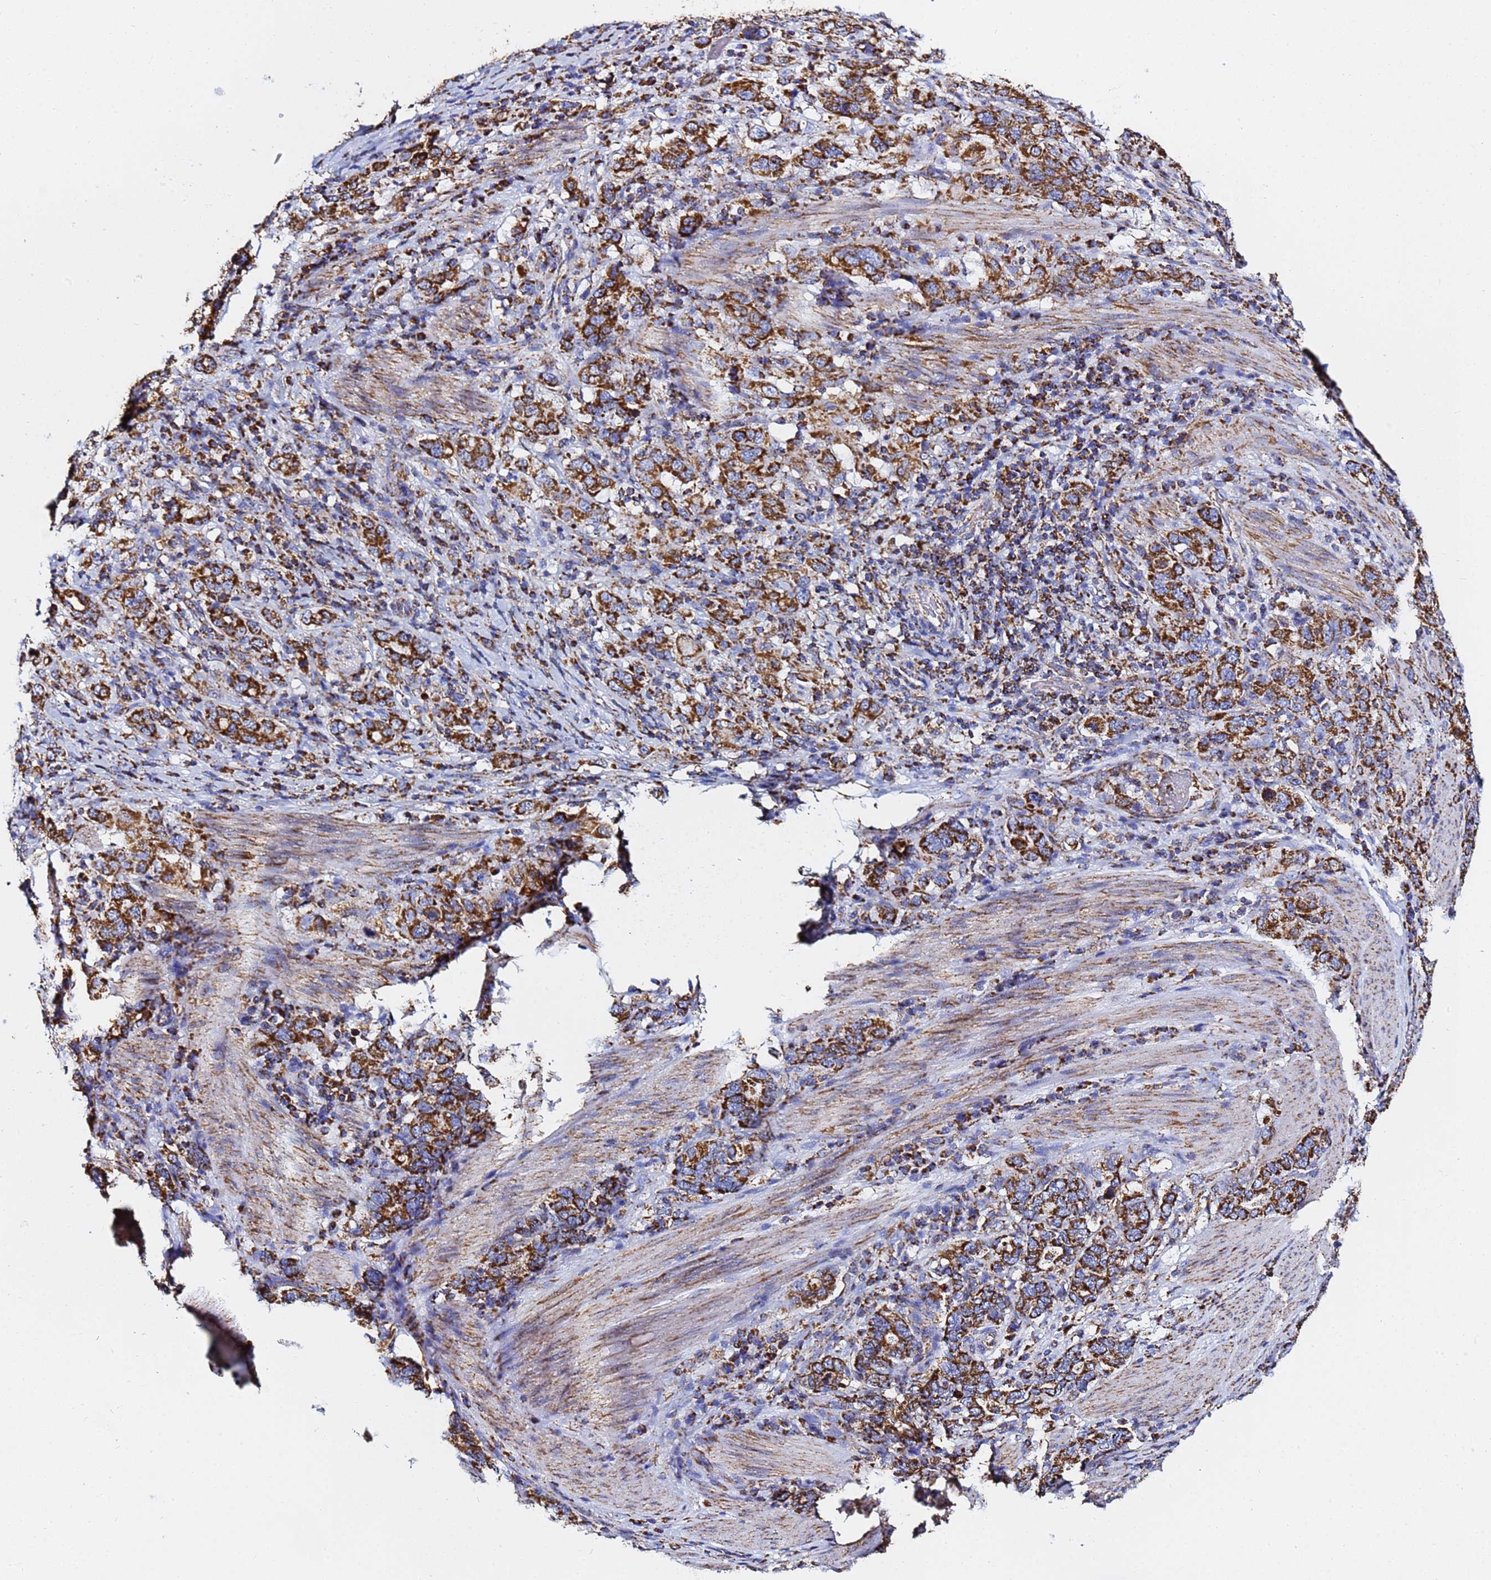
{"staining": {"intensity": "strong", "quantity": ">75%", "location": "cytoplasmic/membranous"}, "tissue": "stomach cancer", "cell_type": "Tumor cells", "image_type": "cancer", "snomed": [{"axis": "morphology", "description": "Adenocarcinoma, NOS"}, {"axis": "topography", "description": "Stomach, upper"}, {"axis": "topography", "description": "Stomach"}], "caption": "Immunohistochemistry micrograph of neoplastic tissue: human adenocarcinoma (stomach) stained using IHC reveals high levels of strong protein expression localized specifically in the cytoplasmic/membranous of tumor cells, appearing as a cytoplasmic/membranous brown color.", "gene": "PHB2", "patient": {"sex": "male", "age": 62}}